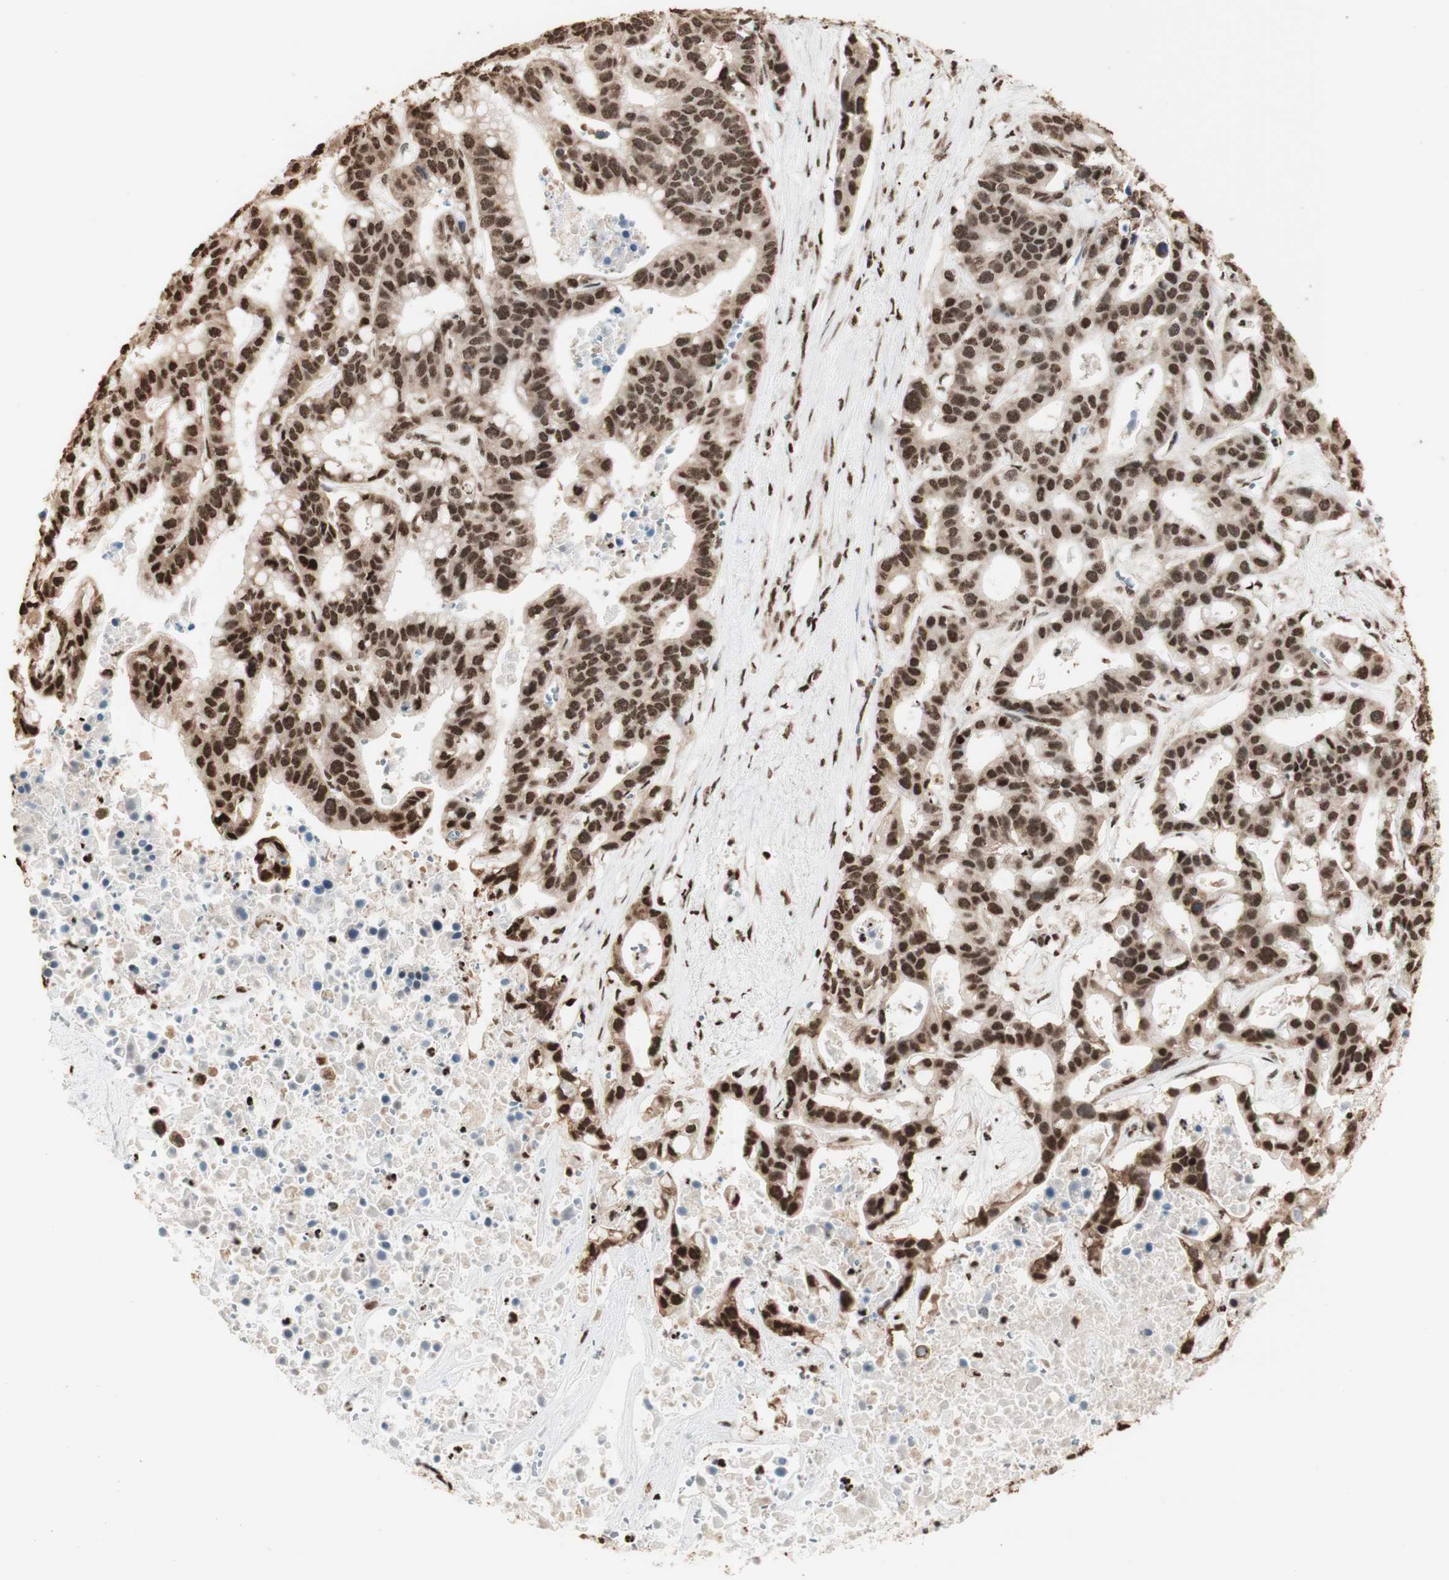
{"staining": {"intensity": "strong", "quantity": ">75%", "location": "cytoplasmic/membranous,nuclear"}, "tissue": "liver cancer", "cell_type": "Tumor cells", "image_type": "cancer", "snomed": [{"axis": "morphology", "description": "Cholangiocarcinoma"}, {"axis": "topography", "description": "Liver"}], "caption": "Immunohistochemistry (IHC) micrograph of neoplastic tissue: cholangiocarcinoma (liver) stained using IHC shows high levels of strong protein expression localized specifically in the cytoplasmic/membranous and nuclear of tumor cells, appearing as a cytoplasmic/membranous and nuclear brown color.", "gene": "HNRNPA2B1", "patient": {"sex": "female", "age": 65}}